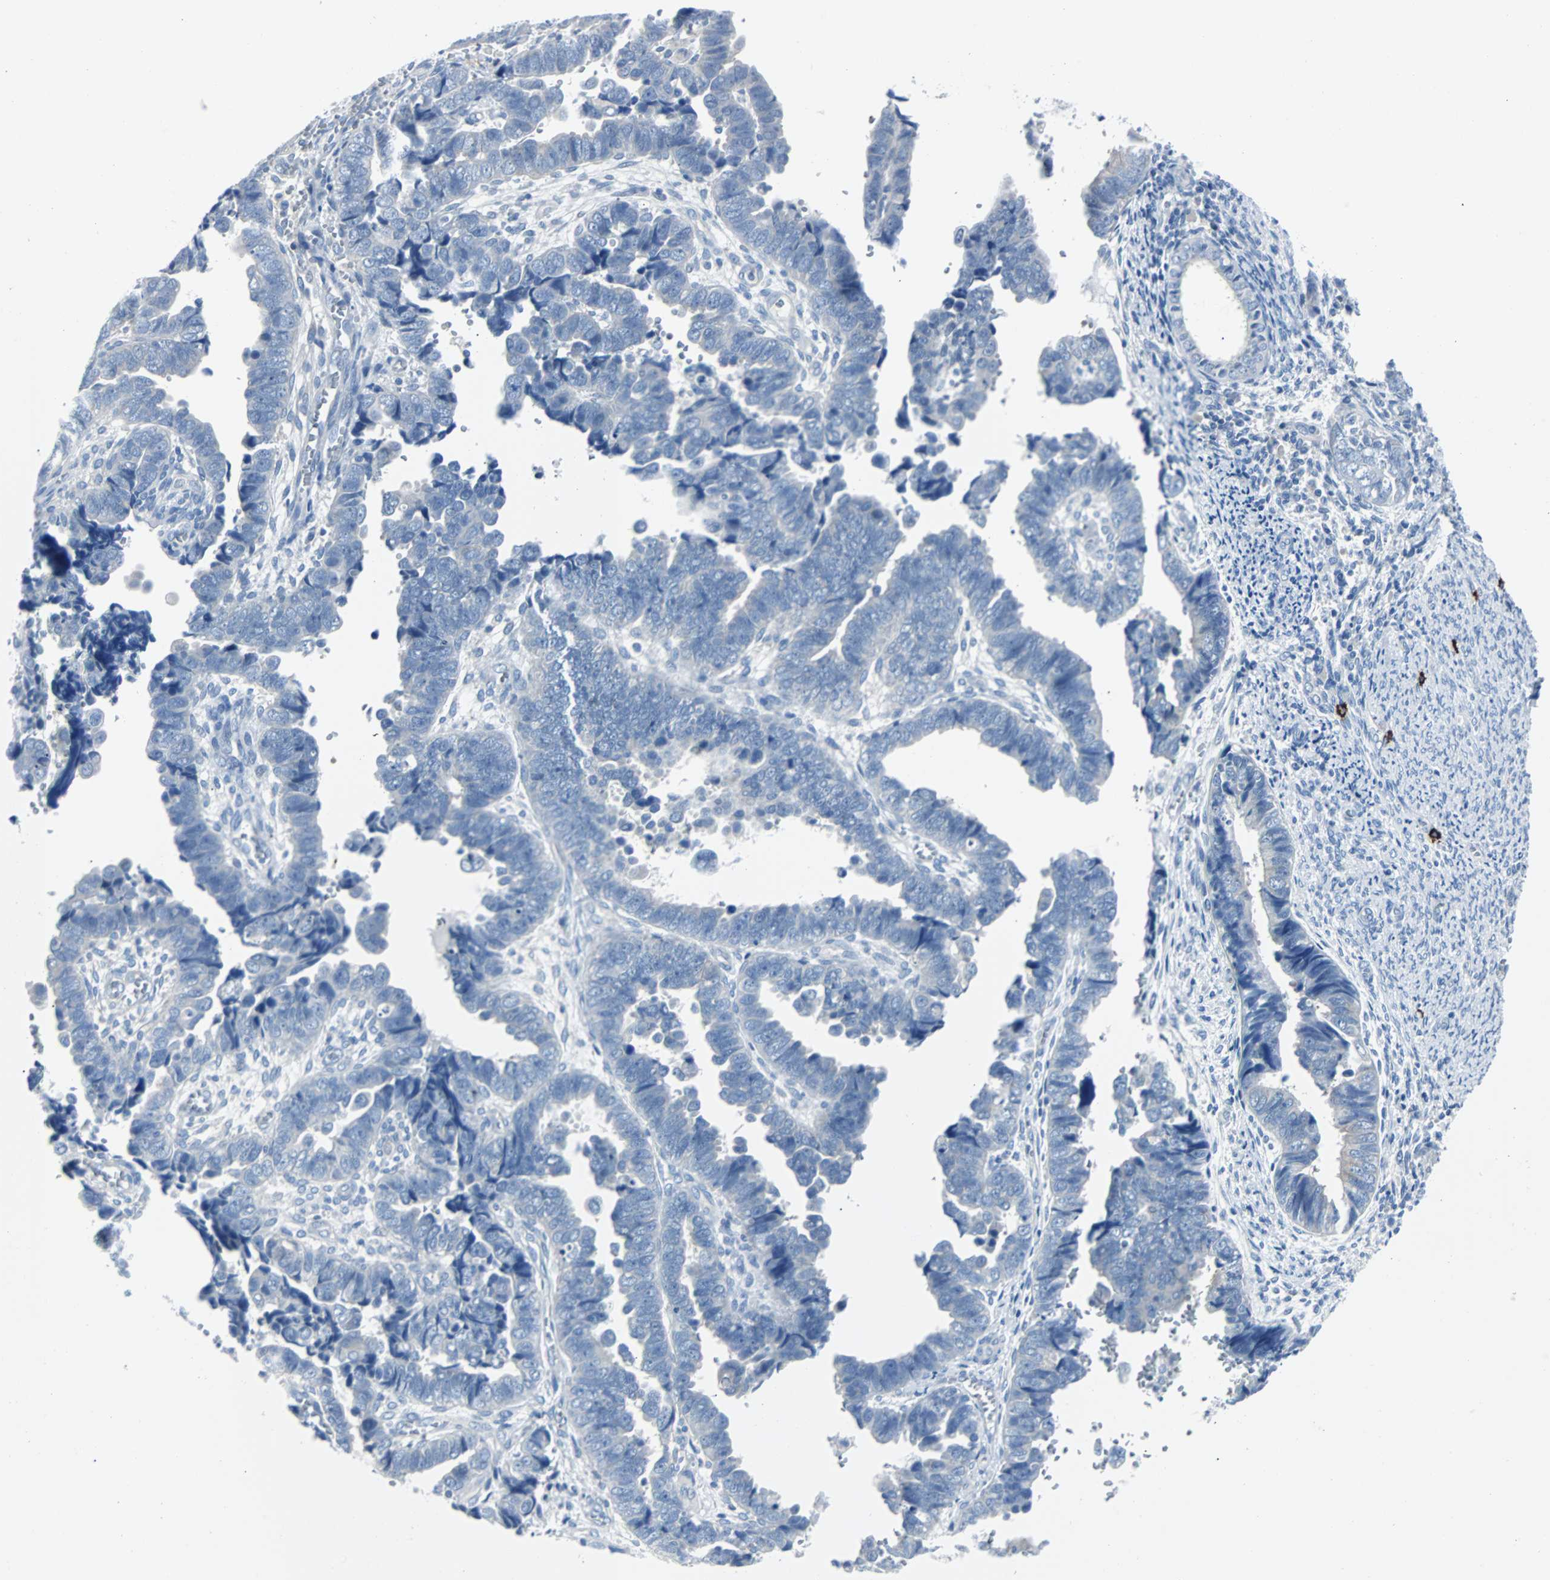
{"staining": {"intensity": "negative", "quantity": "none", "location": "none"}, "tissue": "endometrial cancer", "cell_type": "Tumor cells", "image_type": "cancer", "snomed": [{"axis": "morphology", "description": "Adenocarcinoma, NOS"}, {"axis": "topography", "description": "Endometrium"}], "caption": "Image shows no significant protein staining in tumor cells of endometrial cancer (adenocarcinoma). (Brightfield microscopy of DAB (3,3'-diaminobenzidine) IHC at high magnification).", "gene": "RASA1", "patient": {"sex": "female", "age": 75}}